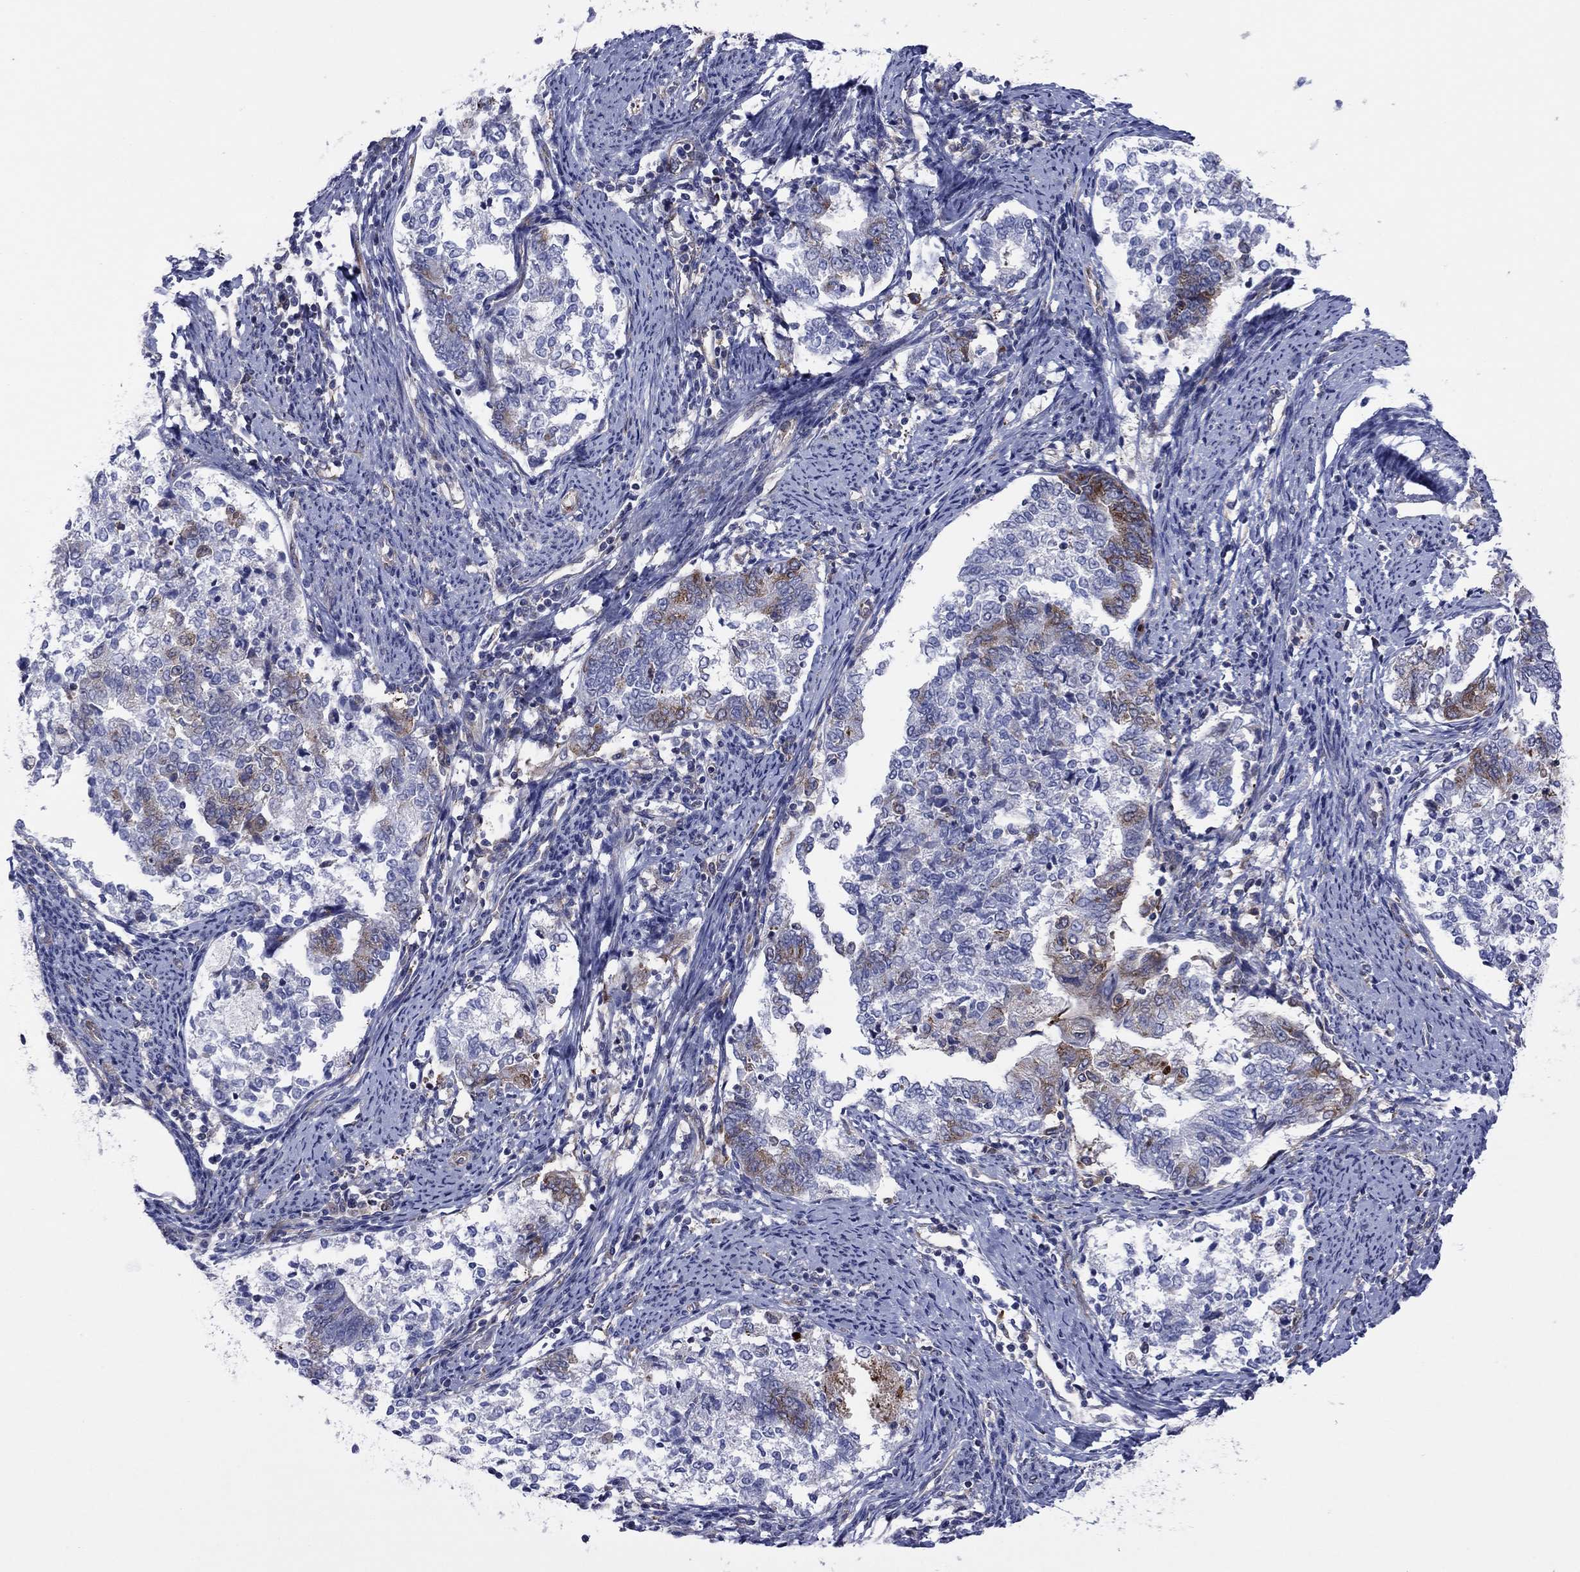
{"staining": {"intensity": "moderate", "quantity": "<25%", "location": "cytoplasmic/membranous"}, "tissue": "endometrial cancer", "cell_type": "Tumor cells", "image_type": "cancer", "snomed": [{"axis": "morphology", "description": "Adenocarcinoma, NOS"}, {"axis": "topography", "description": "Endometrium"}], "caption": "DAB (3,3'-diaminobenzidine) immunohistochemical staining of human endometrial adenocarcinoma exhibits moderate cytoplasmic/membranous protein expression in about <25% of tumor cells.", "gene": "GPR155", "patient": {"sex": "female", "age": 65}}